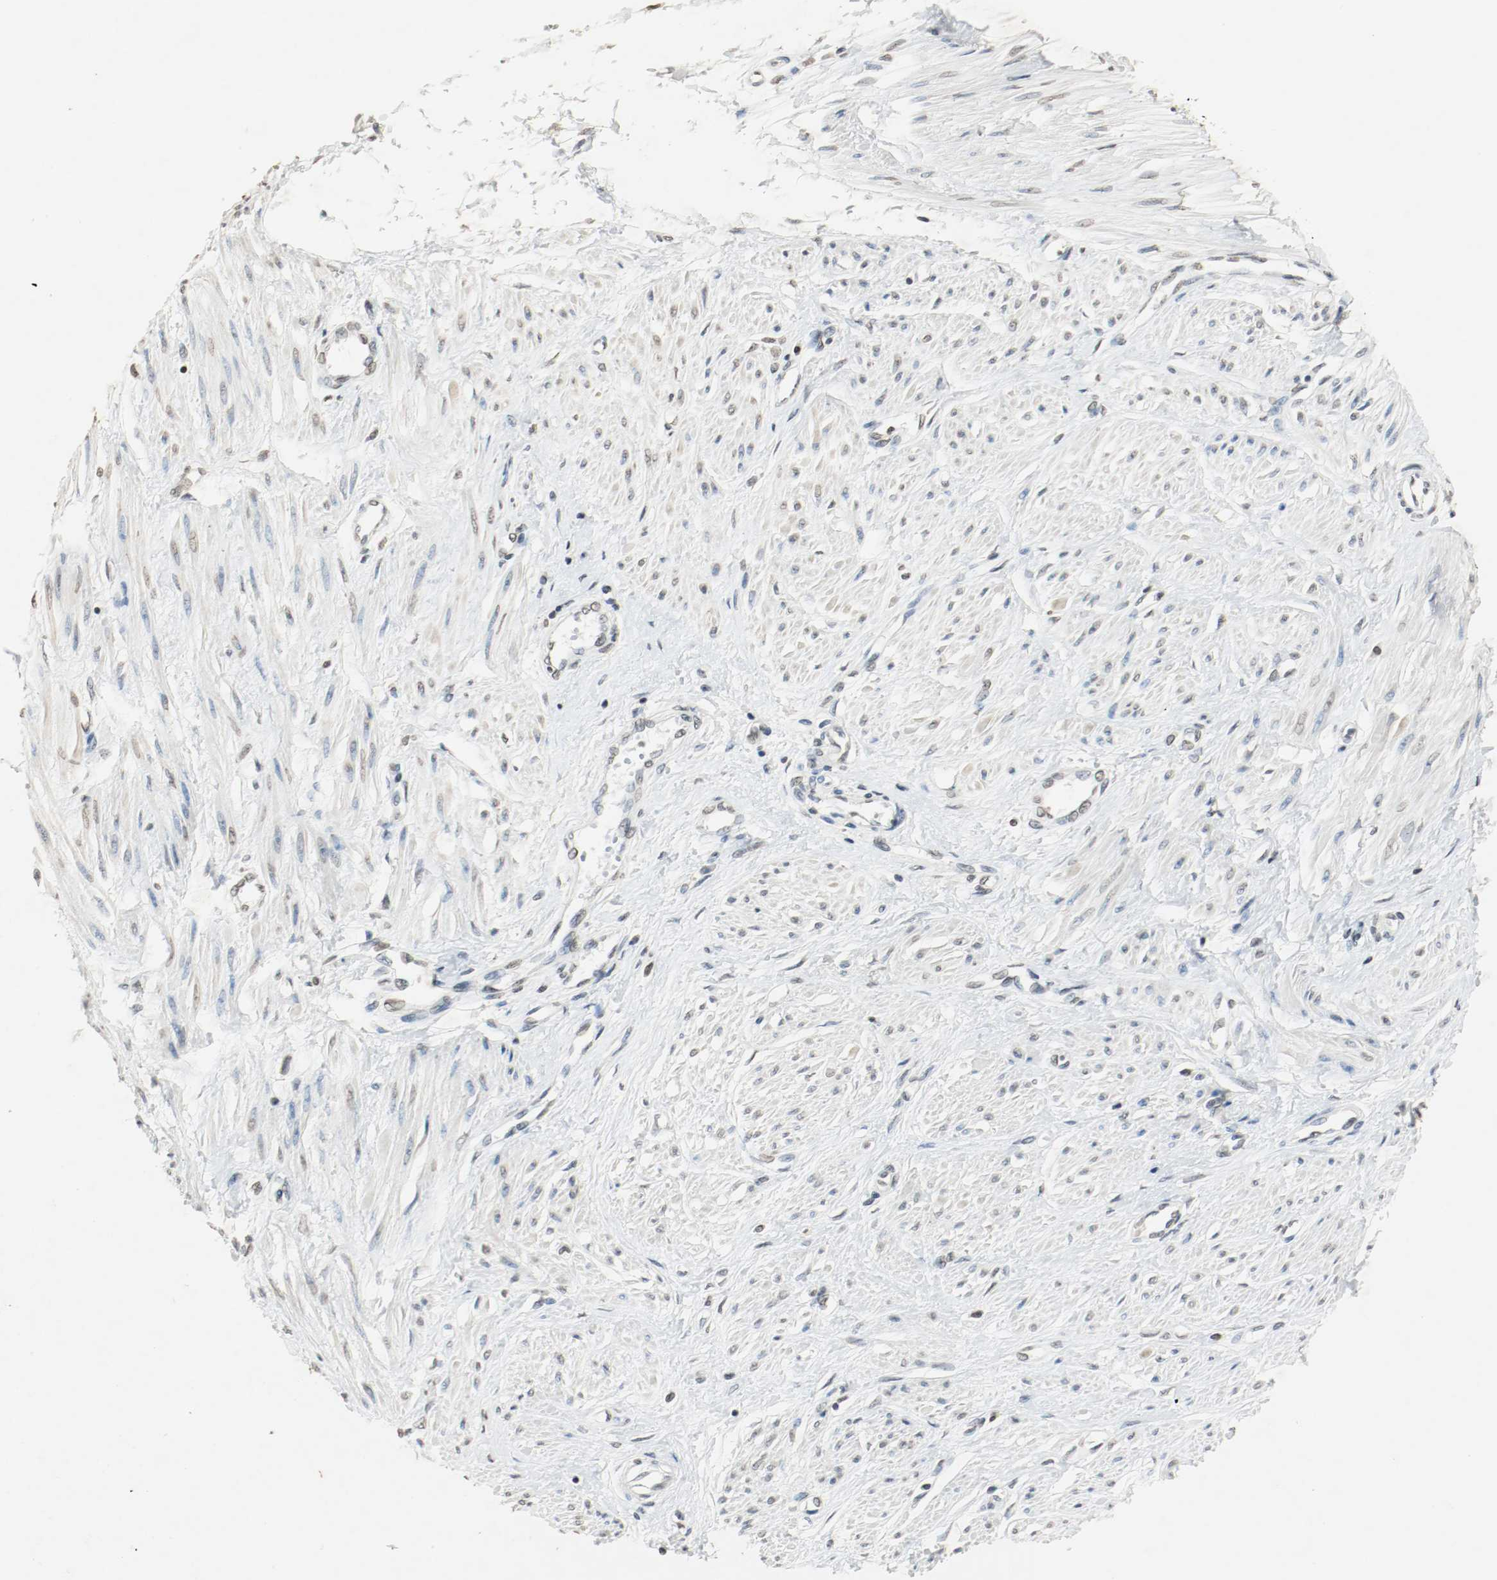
{"staining": {"intensity": "weak", "quantity": "25%-75%", "location": "nuclear"}, "tissue": "smooth muscle", "cell_type": "Smooth muscle cells", "image_type": "normal", "snomed": [{"axis": "morphology", "description": "Normal tissue, NOS"}, {"axis": "topography", "description": "Smooth muscle"}, {"axis": "topography", "description": "Uterus"}], "caption": "Protein staining by immunohistochemistry exhibits weak nuclear expression in about 25%-75% of smooth muscle cells in normal smooth muscle. (brown staining indicates protein expression, while blue staining denotes nuclei).", "gene": "DNMT1", "patient": {"sex": "female", "age": 39}}